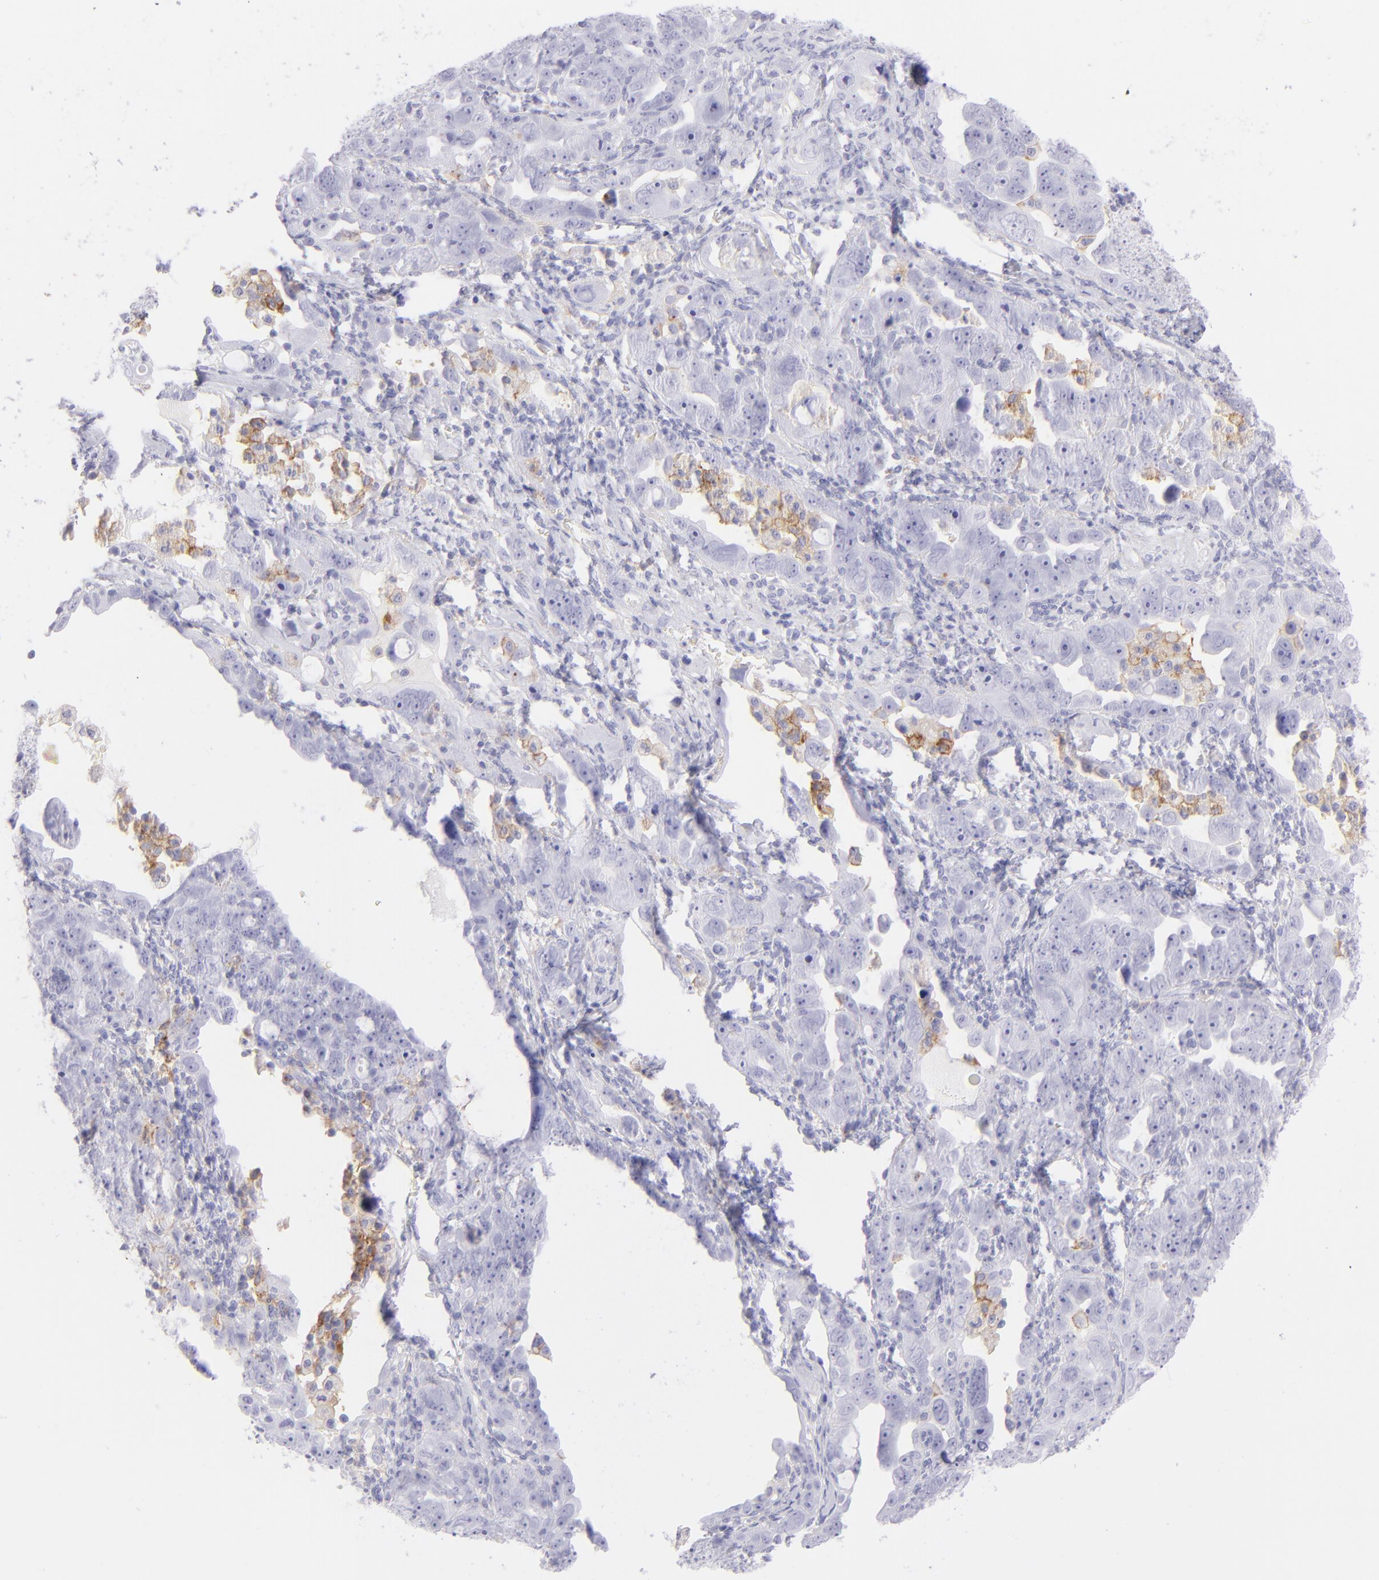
{"staining": {"intensity": "negative", "quantity": "none", "location": "none"}, "tissue": "ovarian cancer", "cell_type": "Tumor cells", "image_type": "cancer", "snomed": [{"axis": "morphology", "description": "Cystadenocarcinoma, serous, NOS"}, {"axis": "topography", "description": "Ovary"}], "caption": "A high-resolution image shows immunohistochemistry staining of ovarian serous cystadenocarcinoma, which reveals no significant staining in tumor cells. (DAB (3,3'-diaminobenzidine) immunohistochemistry (IHC), high magnification).", "gene": "CD72", "patient": {"sex": "female", "age": 66}}